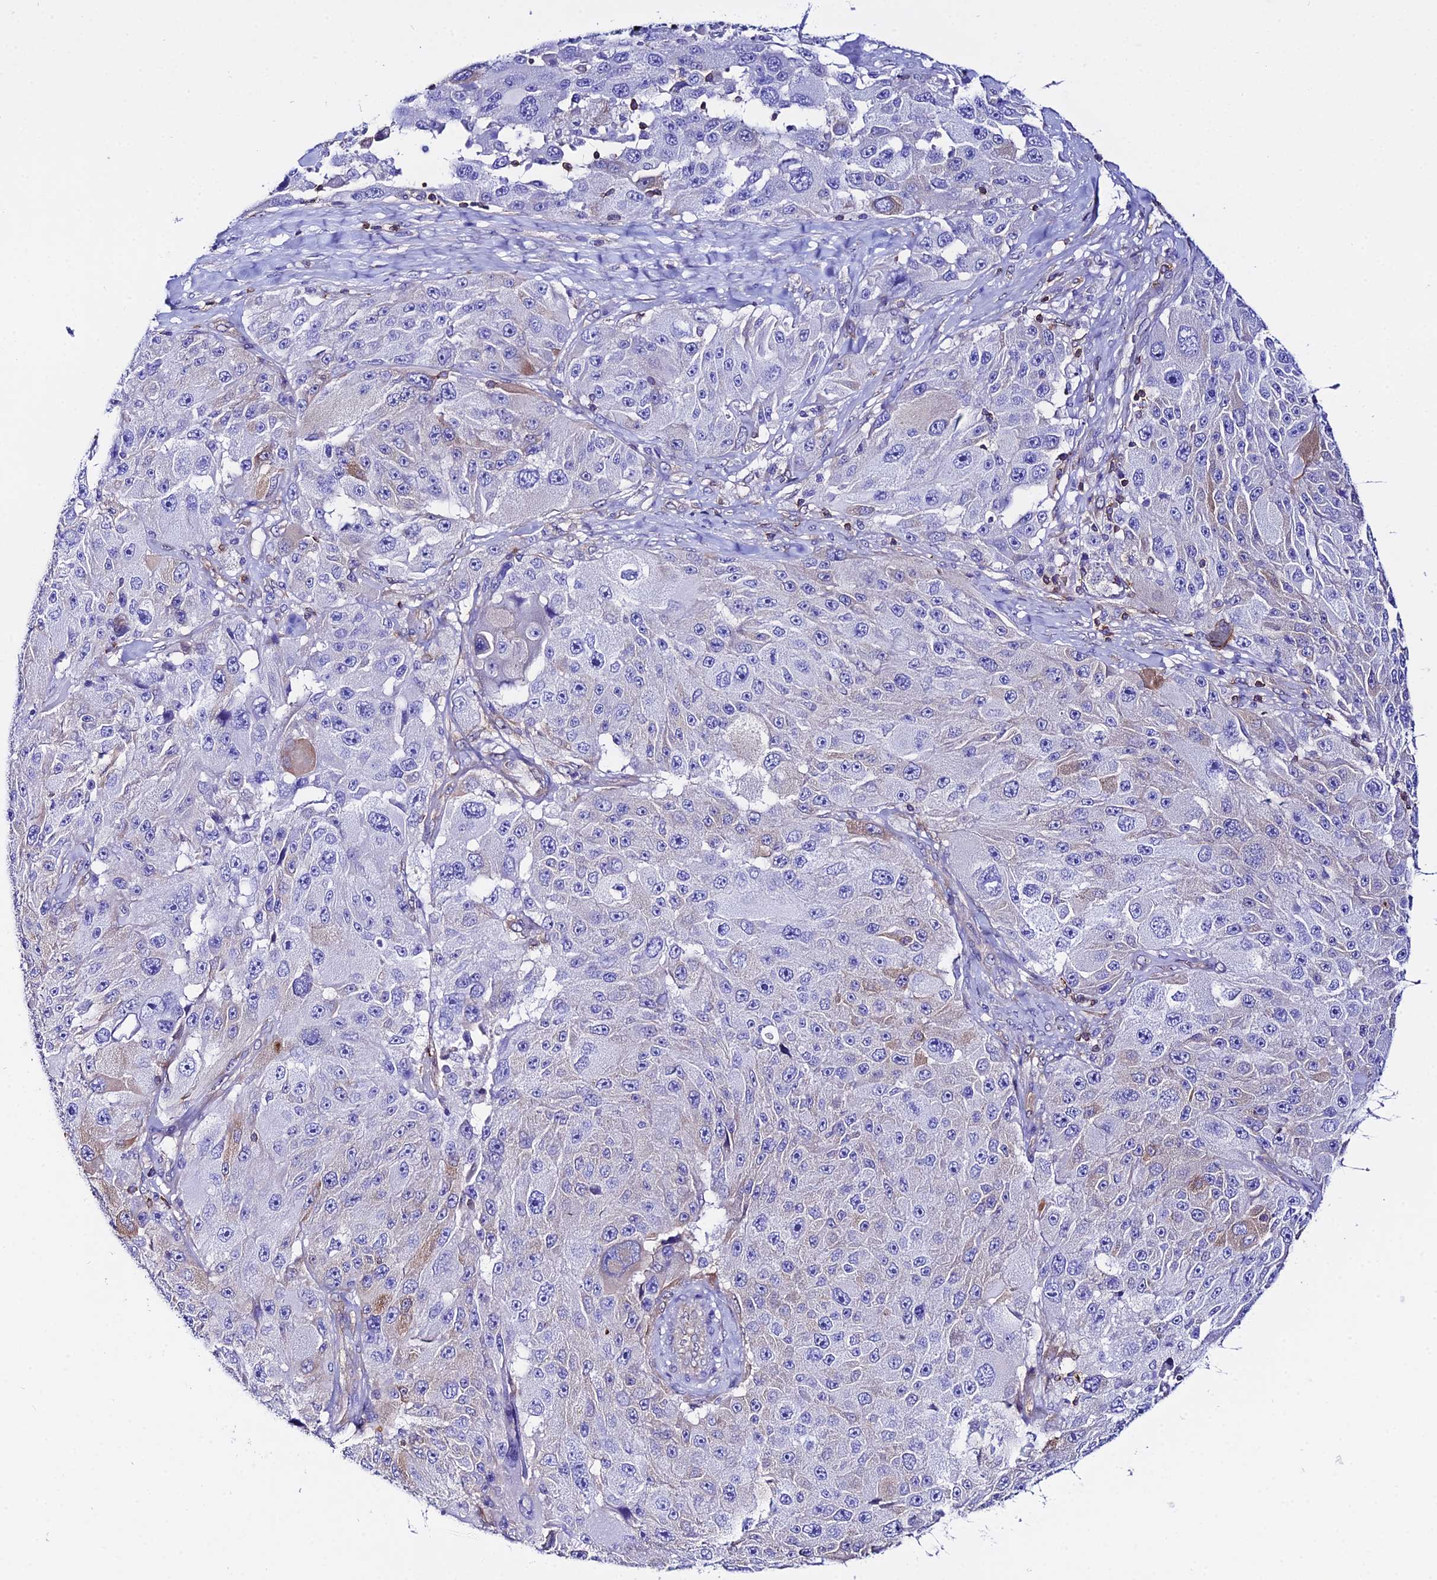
{"staining": {"intensity": "negative", "quantity": "none", "location": "none"}, "tissue": "melanoma", "cell_type": "Tumor cells", "image_type": "cancer", "snomed": [{"axis": "morphology", "description": "Malignant melanoma, Metastatic site"}, {"axis": "topography", "description": "Lymph node"}], "caption": "Immunohistochemistry (IHC) photomicrograph of neoplastic tissue: melanoma stained with DAB reveals no significant protein staining in tumor cells.", "gene": "S100A16", "patient": {"sex": "male", "age": 62}}